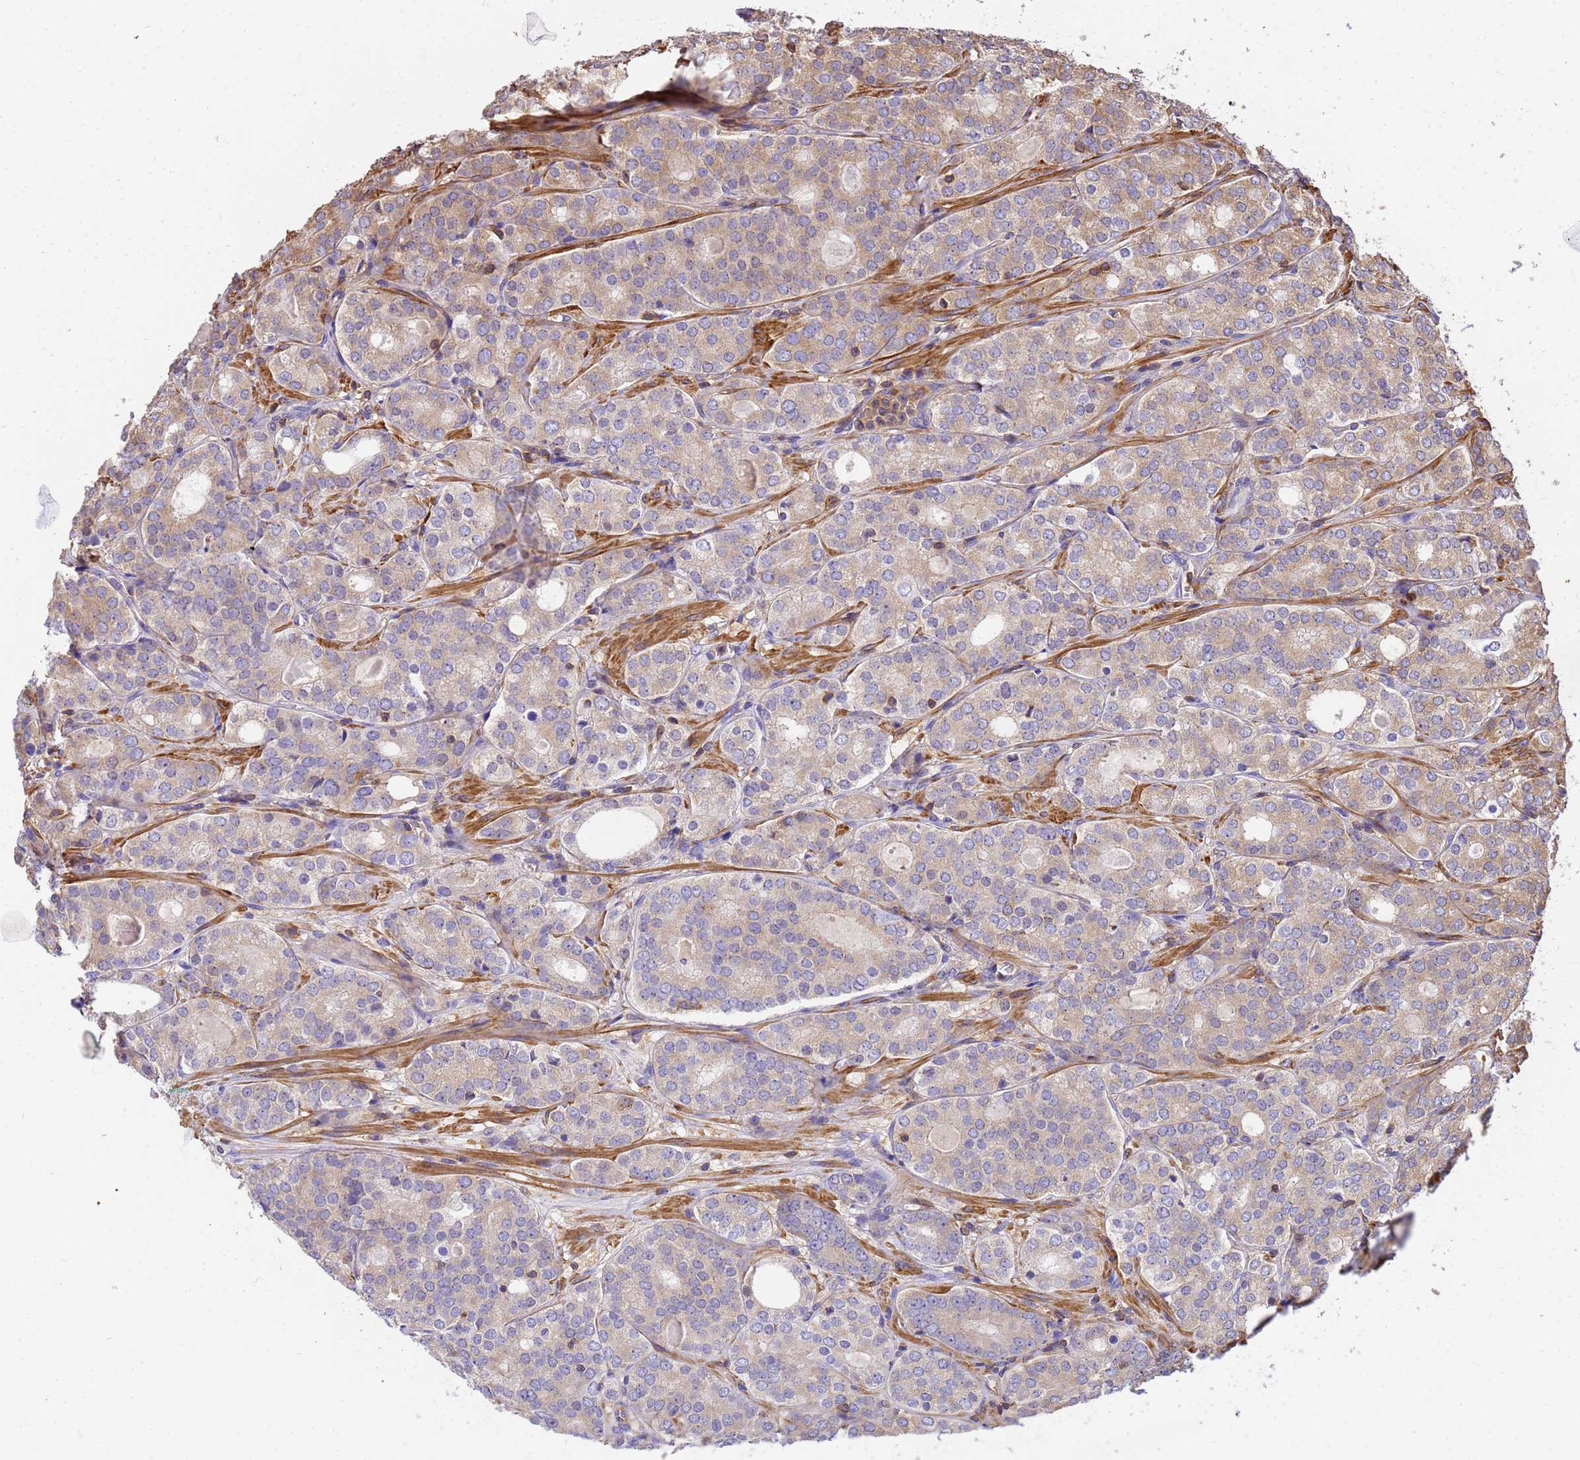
{"staining": {"intensity": "moderate", "quantity": "25%-75%", "location": "cytoplasmic/membranous"}, "tissue": "prostate cancer", "cell_type": "Tumor cells", "image_type": "cancer", "snomed": [{"axis": "morphology", "description": "Adenocarcinoma, High grade"}, {"axis": "topography", "description": "Prostate"}], "caption": "Brown immunohistochemical staining in human prostate cancer displays moderate cytoplasmic/membranous positivity in approximately 25%-75% of tumor cells.", "gene": "WDR64", "patient": {"sex": "male", "age": 64}}